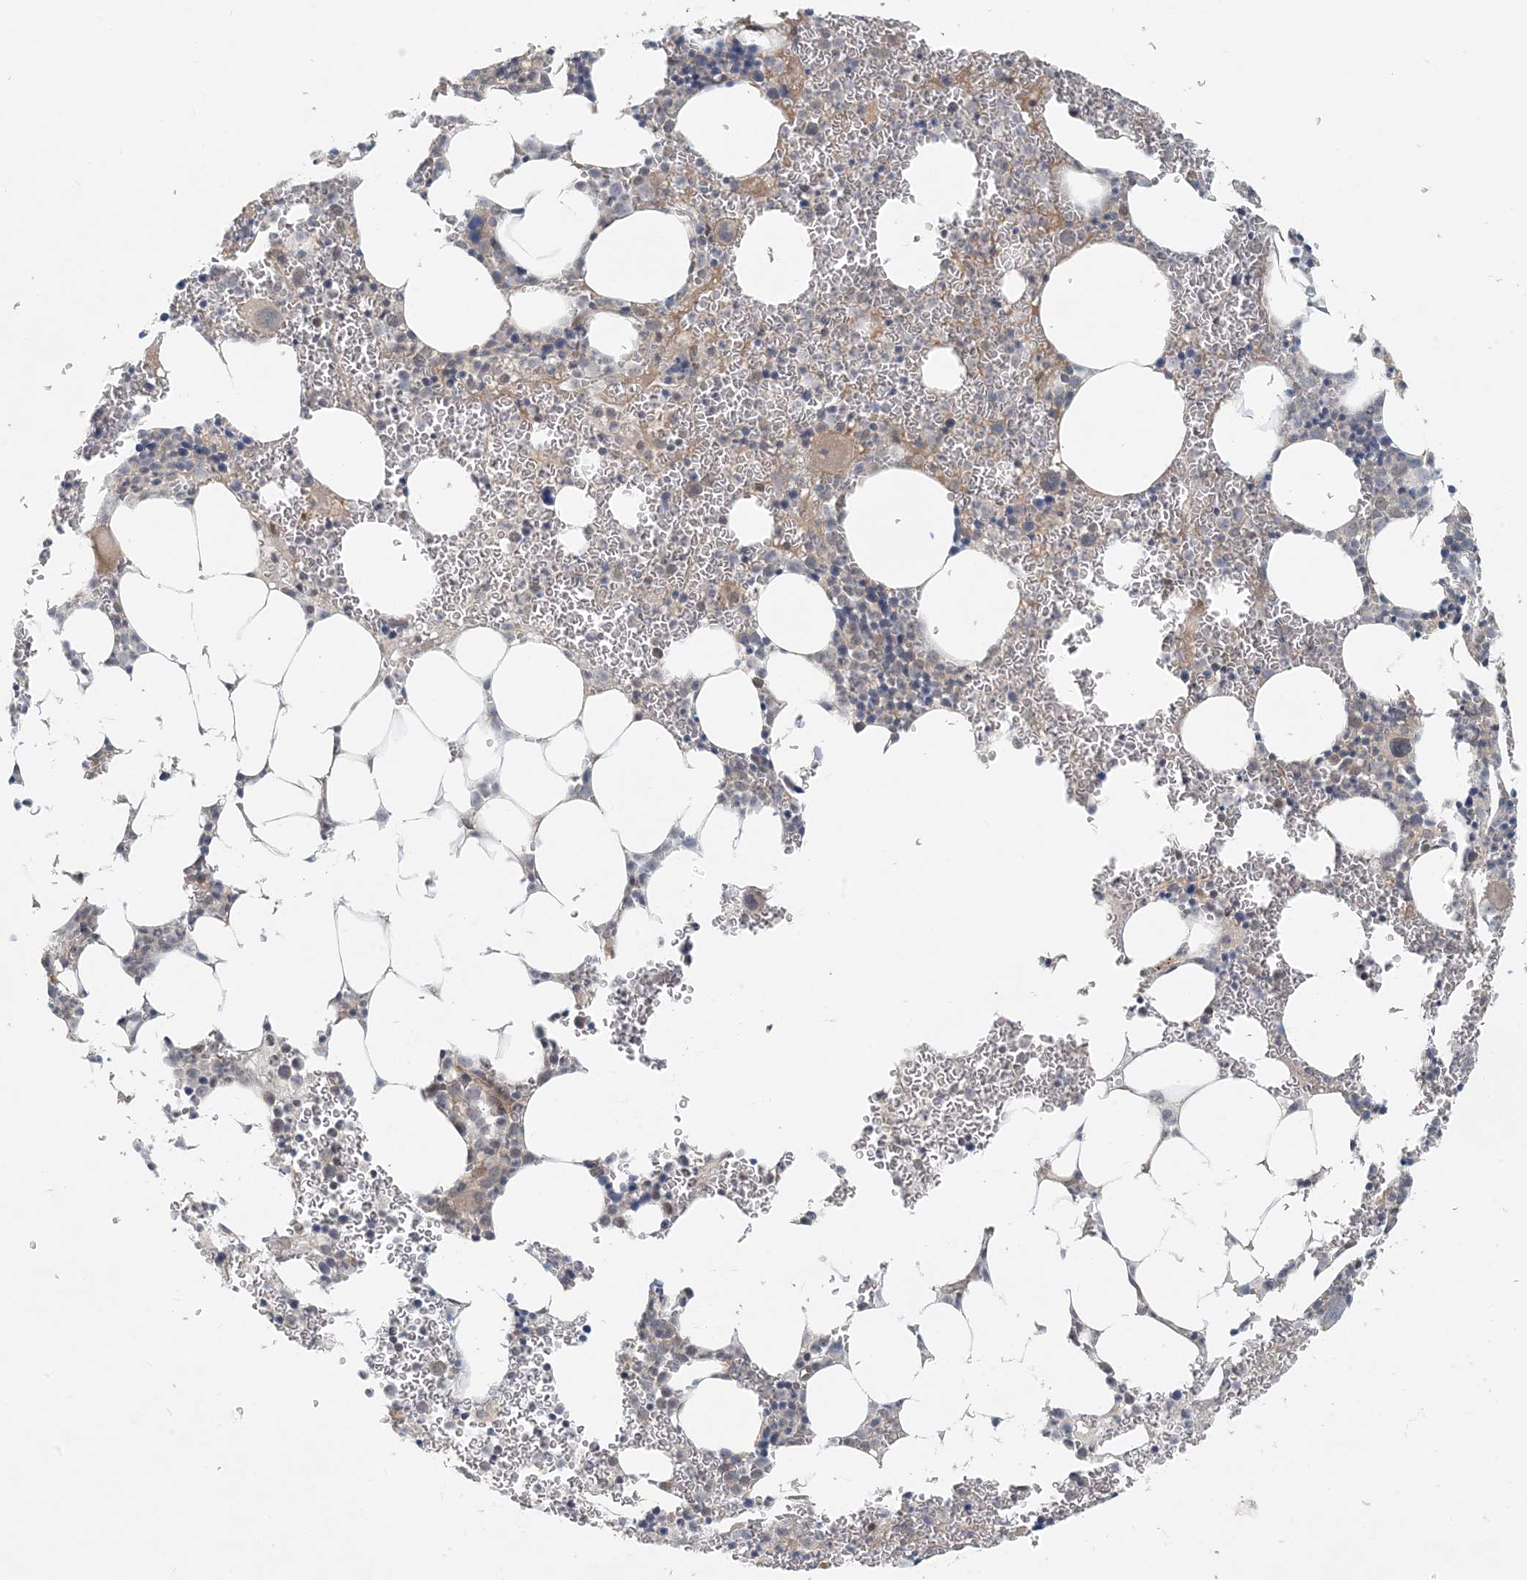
{"staining": {"intensity": "moderate", "quantity": "<25%", "location": "cytoplasmic/membranous"}, "tissue": "bone marrow", "cell_type": "Hematopoietic cells", "image_type": "normal", "snomed": [{"axis": "morphology", "description": "Normal tissue, NOS"}, {"axis": "topography", "description": "Bone marrow"}], "caption": "Immunohistochemical staining of benign human bone marrow exhibits <25% levels of moderate cytoplasmic/membranous protein expression in approximately <25% of hematopoietic cells.", "gene": "OBI1", "patient": {"sex": "female", "age": 78}}